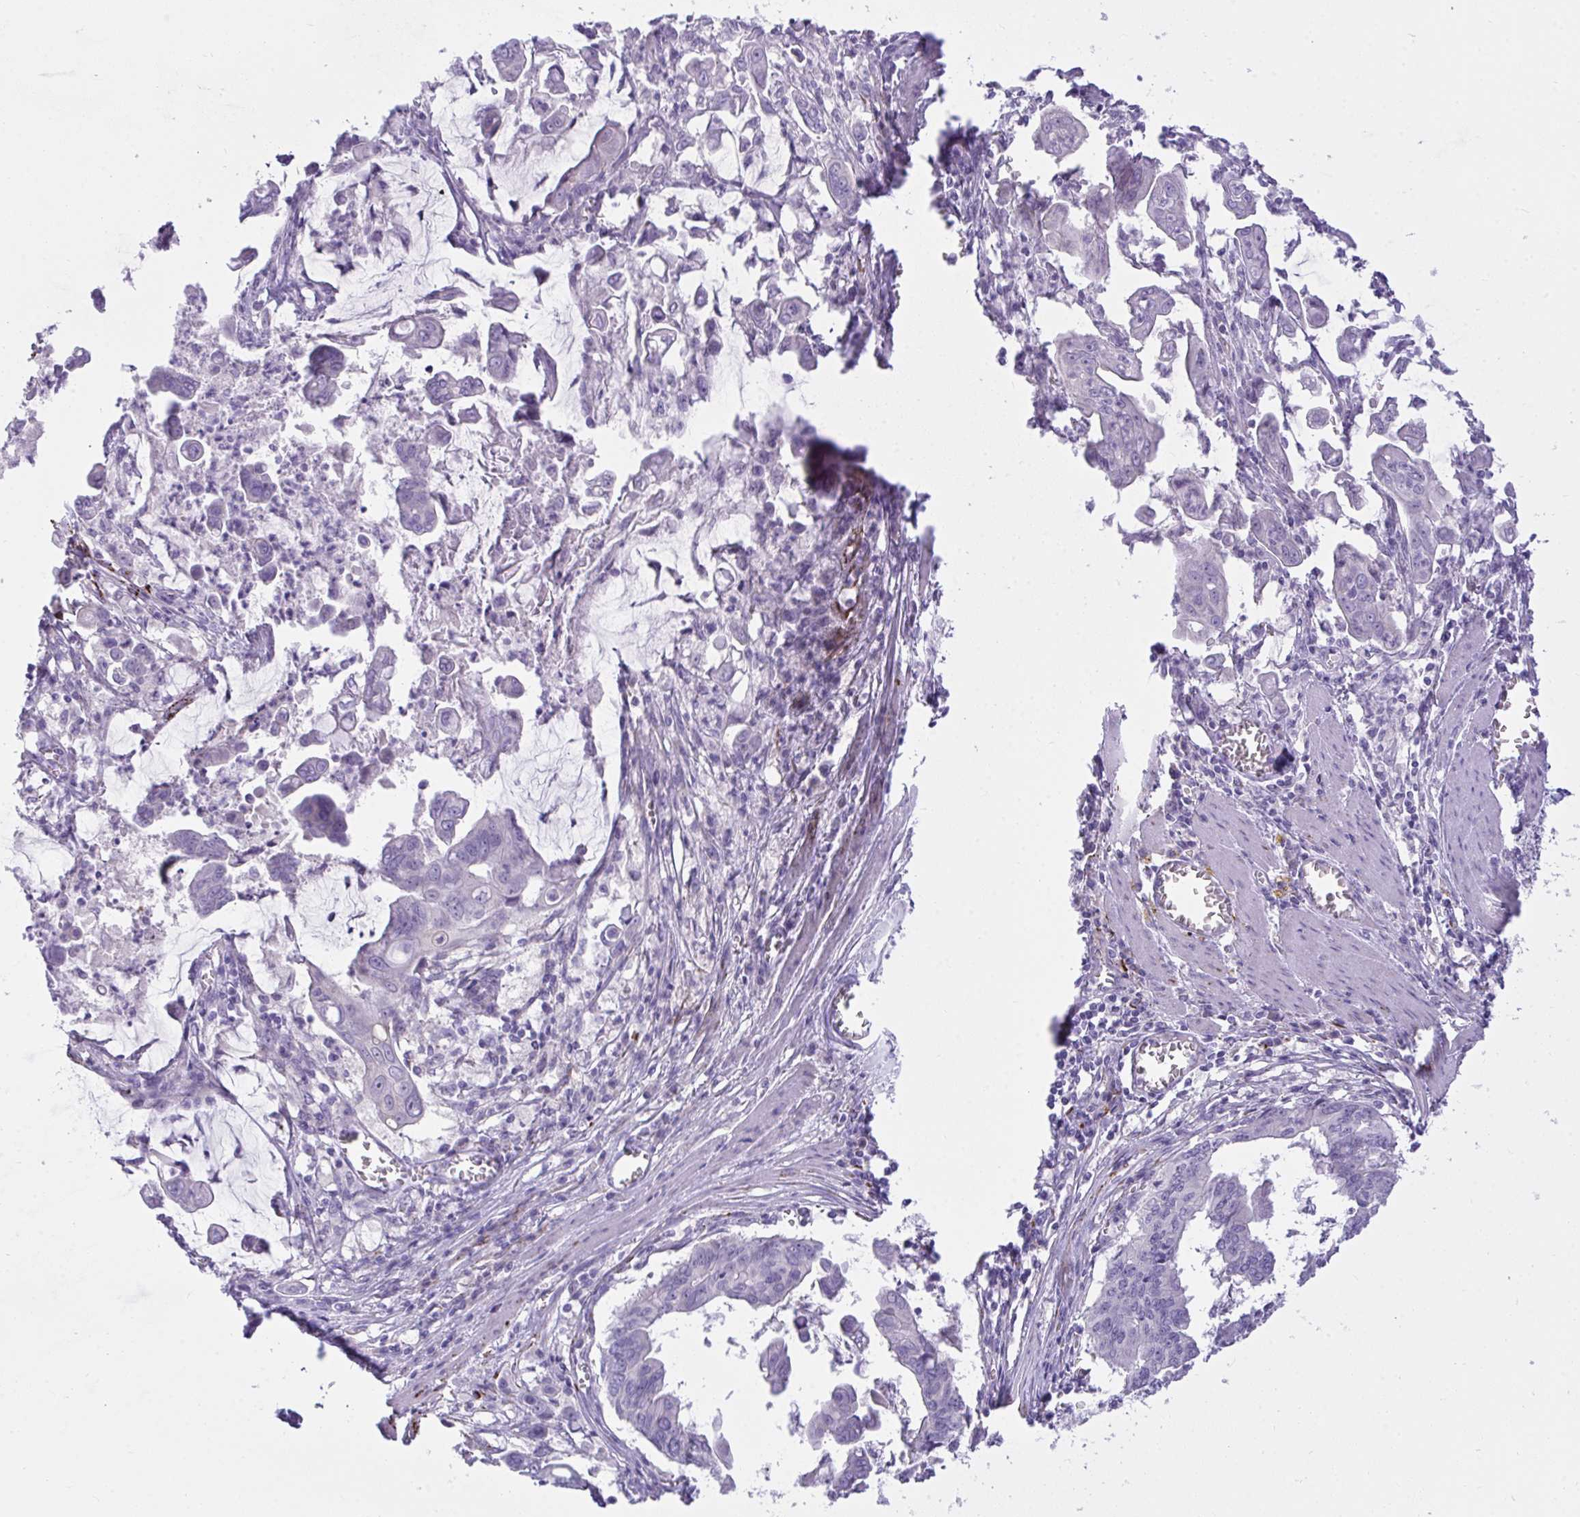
{"staining": {"intensity": "negative", "quantity": "none", "location": "none"}, "tissue": "stomach cancer", "cell_type": "Tumor cells", "image_type": "cancer", "snomed": [{"axis": "morphology", "description": "Adenocarcinoma, NOS"}, {"axis": "topography", "description": "Stomach, upper"}], "caption": "This is an immunohistochemistry photomicrograph of stomach cancer (adenocarcinoma). There is no staining in tumor cells.", "gene": "SEMA6B", "patient": {"sex": "male", "age": 80}}